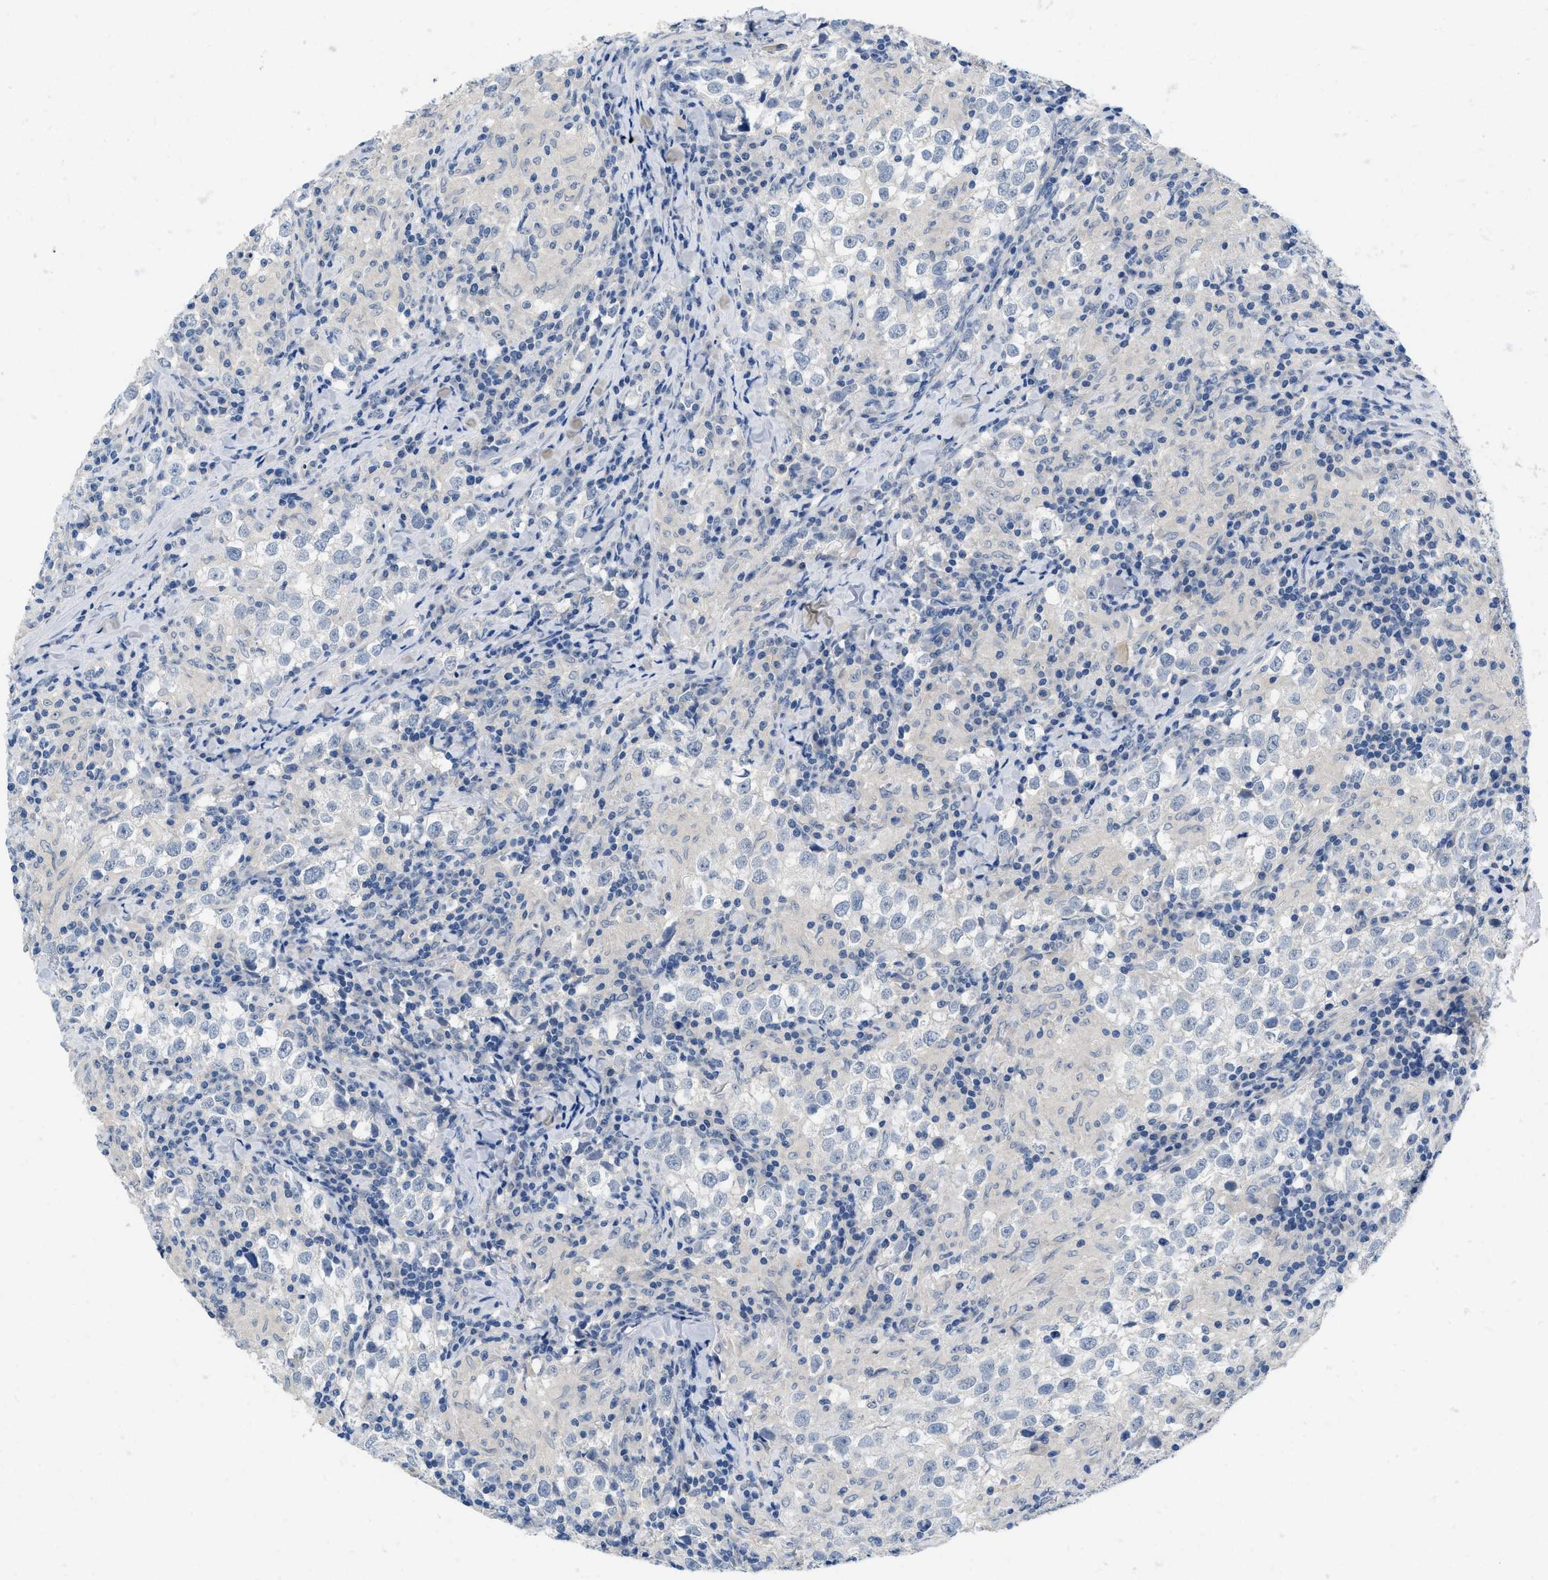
{"staining": {"intensity": "negative", "quantity": "none", "location": "none"}, "tissue": "testis cancer", "cell_type": "Tumor cells", "image_type": "cancer", "snomed": [{"axis": "morphology", "description": "Seminoma, NOS"}, {"axis": "morphology", "description": "Carcinoma, Embryonal, NOS"}, {"axis": "topography", "description": "Testis"}], "caption": "This is a histopathology image of immunohistochemistry staining of testis embryonal carcinoma, which shows no positivity in tumor cells.", "gene": "PYY", "patient": {"sex": "male", "age": 36}}